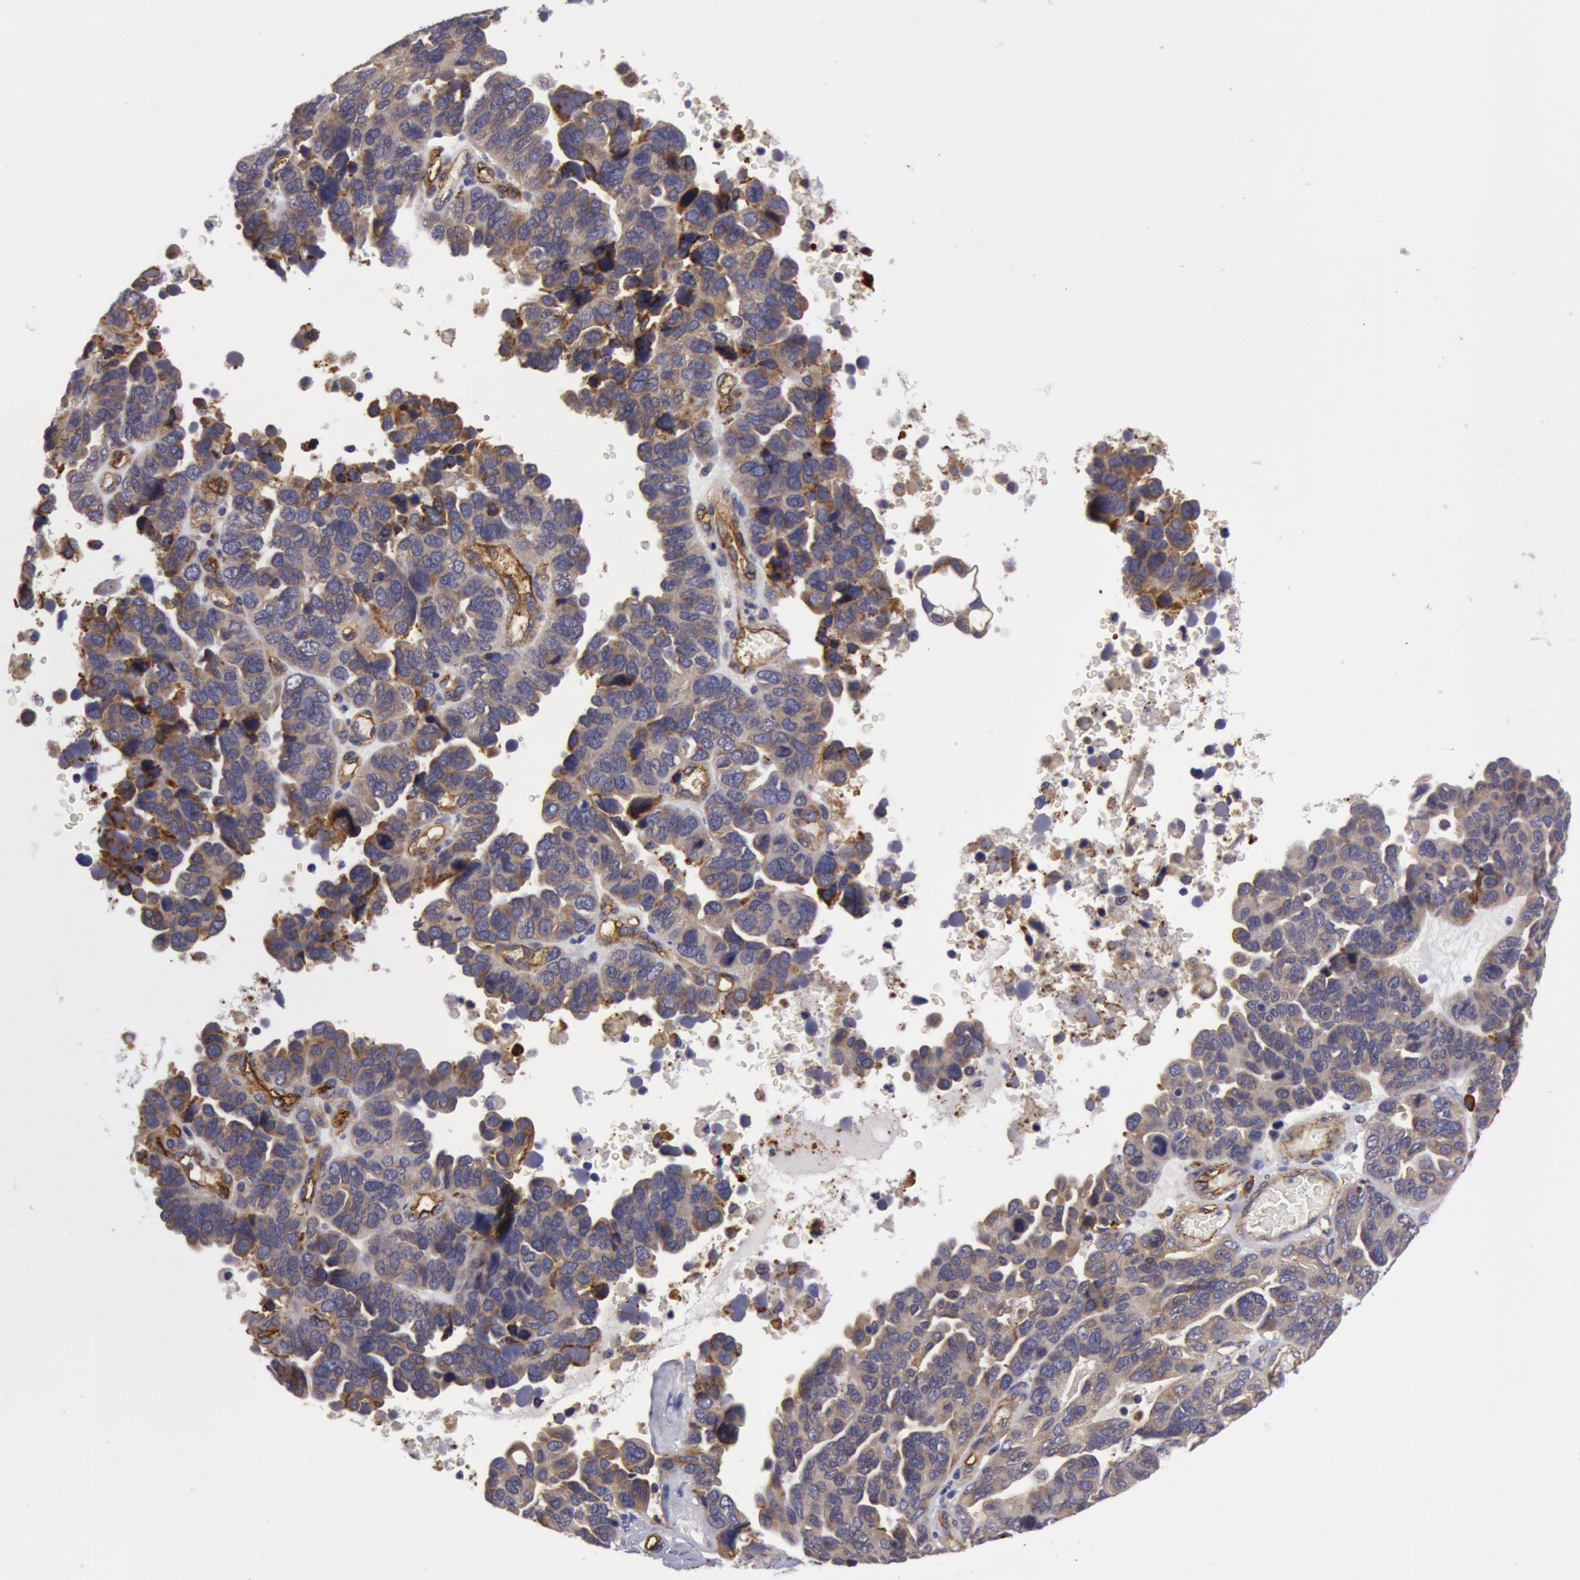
{"staining": {"intensity": "weak", "quantity": "25%-75%", "location": "cytoplasmic/membranous"}, "tissue": "ovarian cancer", "cell_type": "Tumor cells", "image_type": "cancer", "snomed": [{"axis": "morphology", "description": "Cystadenocarcinoma, serous, NOS"}, {"axis": "topography", "description": "Ovary"}], "caption": "DAB immunohistochemical staining of ovarian cancer (serous cystadenocarcinoma) demonstrates weak cytoplasmic/membranous protein expression in approximately 25%-75% of tumor cells.", "gene": "IL23A", "patient": {"sex": "female", "age": 64}}